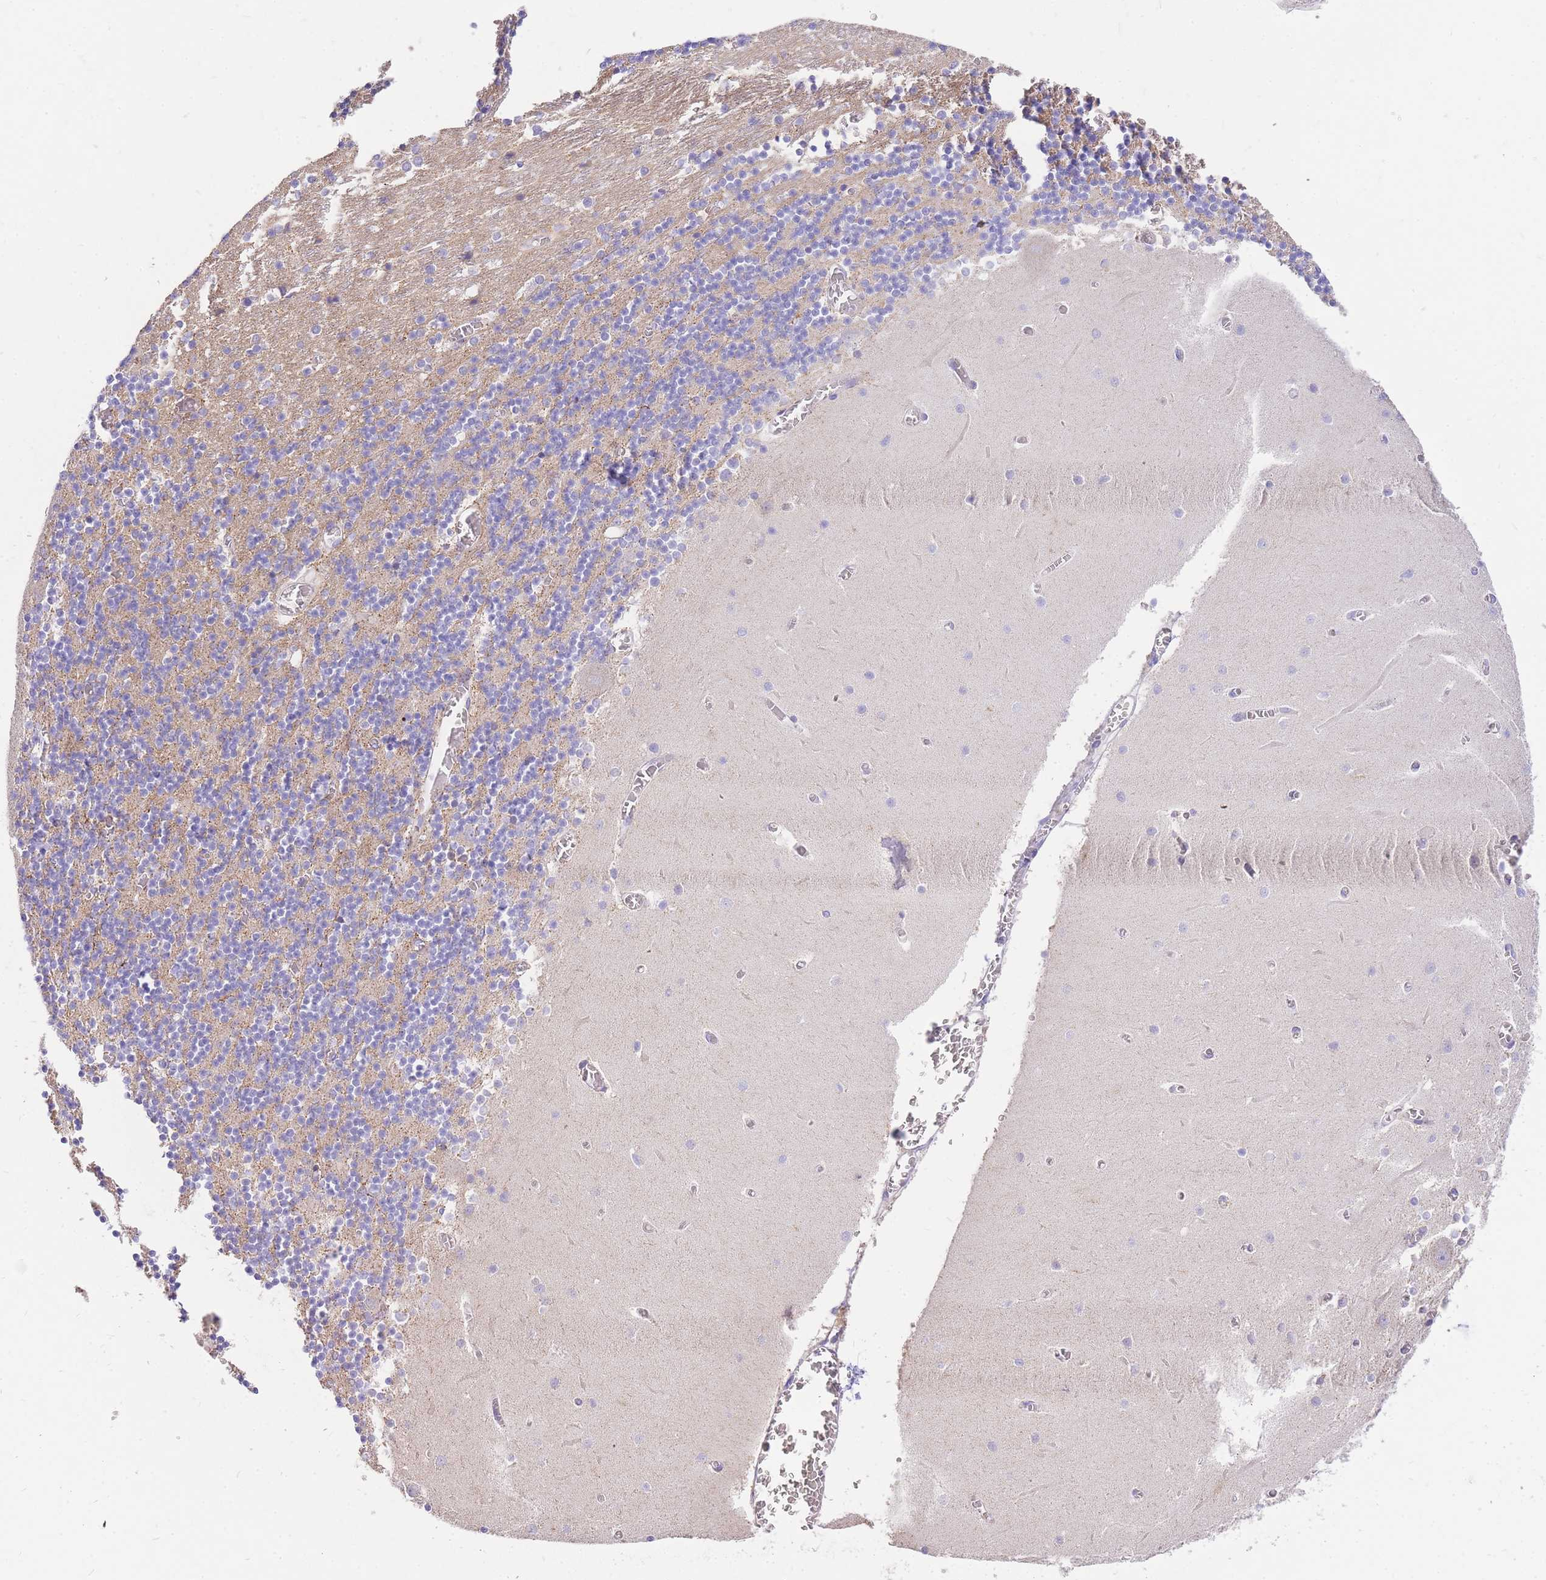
{"staining": {"intensity": "weak", "quantity": ">75%", "location": "cytoplasmic/membranous"}, "tissue": "cerebellum", "cell_type": "Cells in granular layer", "image_type": "normal", "snomed": [{"axis": "morphology", "description": "Normal tissue, NOS"}, {"axis": "topography", "description": "Cerebellum"}], "caption": "IHC image of benign cerebellum stained for a protein (brown), which demonstrates low levels of weak cytoplasmic/membranous expression in approximately >75% of cells in granular layer.", "gene": "C2orf88", "patient": {"sex": "female", "age": 28}}